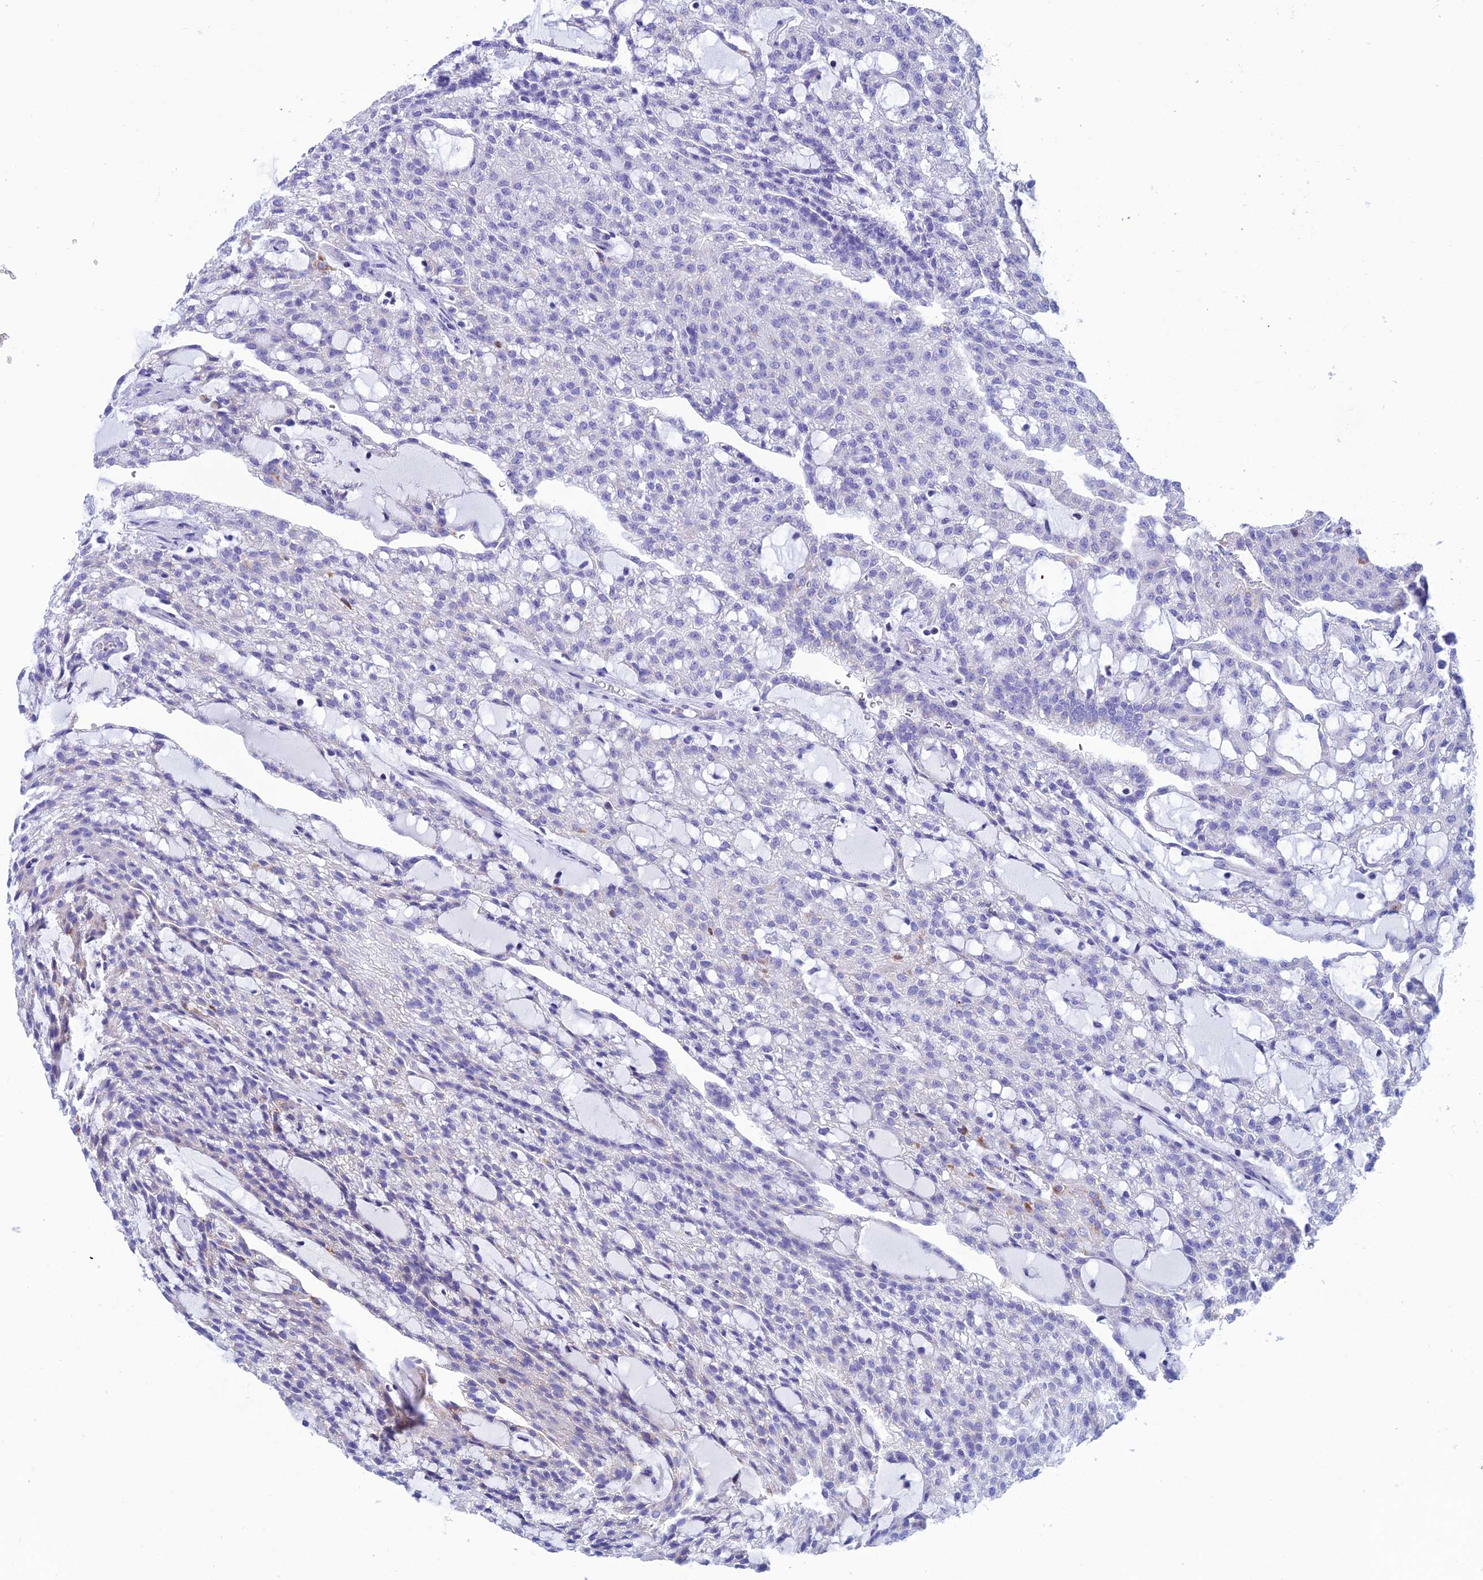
{"staining": {"intensity": "negative", "quantity": "none", "location": "none"}, "tissue": "renal cancer", "cell_type": "Tumor cells", "image_type": "cancer", "snomed": [{"axis": "morphology", "description": "Adenocarcinoma, NOS"}, {"axis": "topography", "description": "Kidney"}], "caption": "A high-resolution image shows IHC staining of renal cancer (adenocarcinoma), which demonstrates no significant staining in tumor cells.", "gene": "NXPE4", "patient": {"sex": "male", "age": 63}}